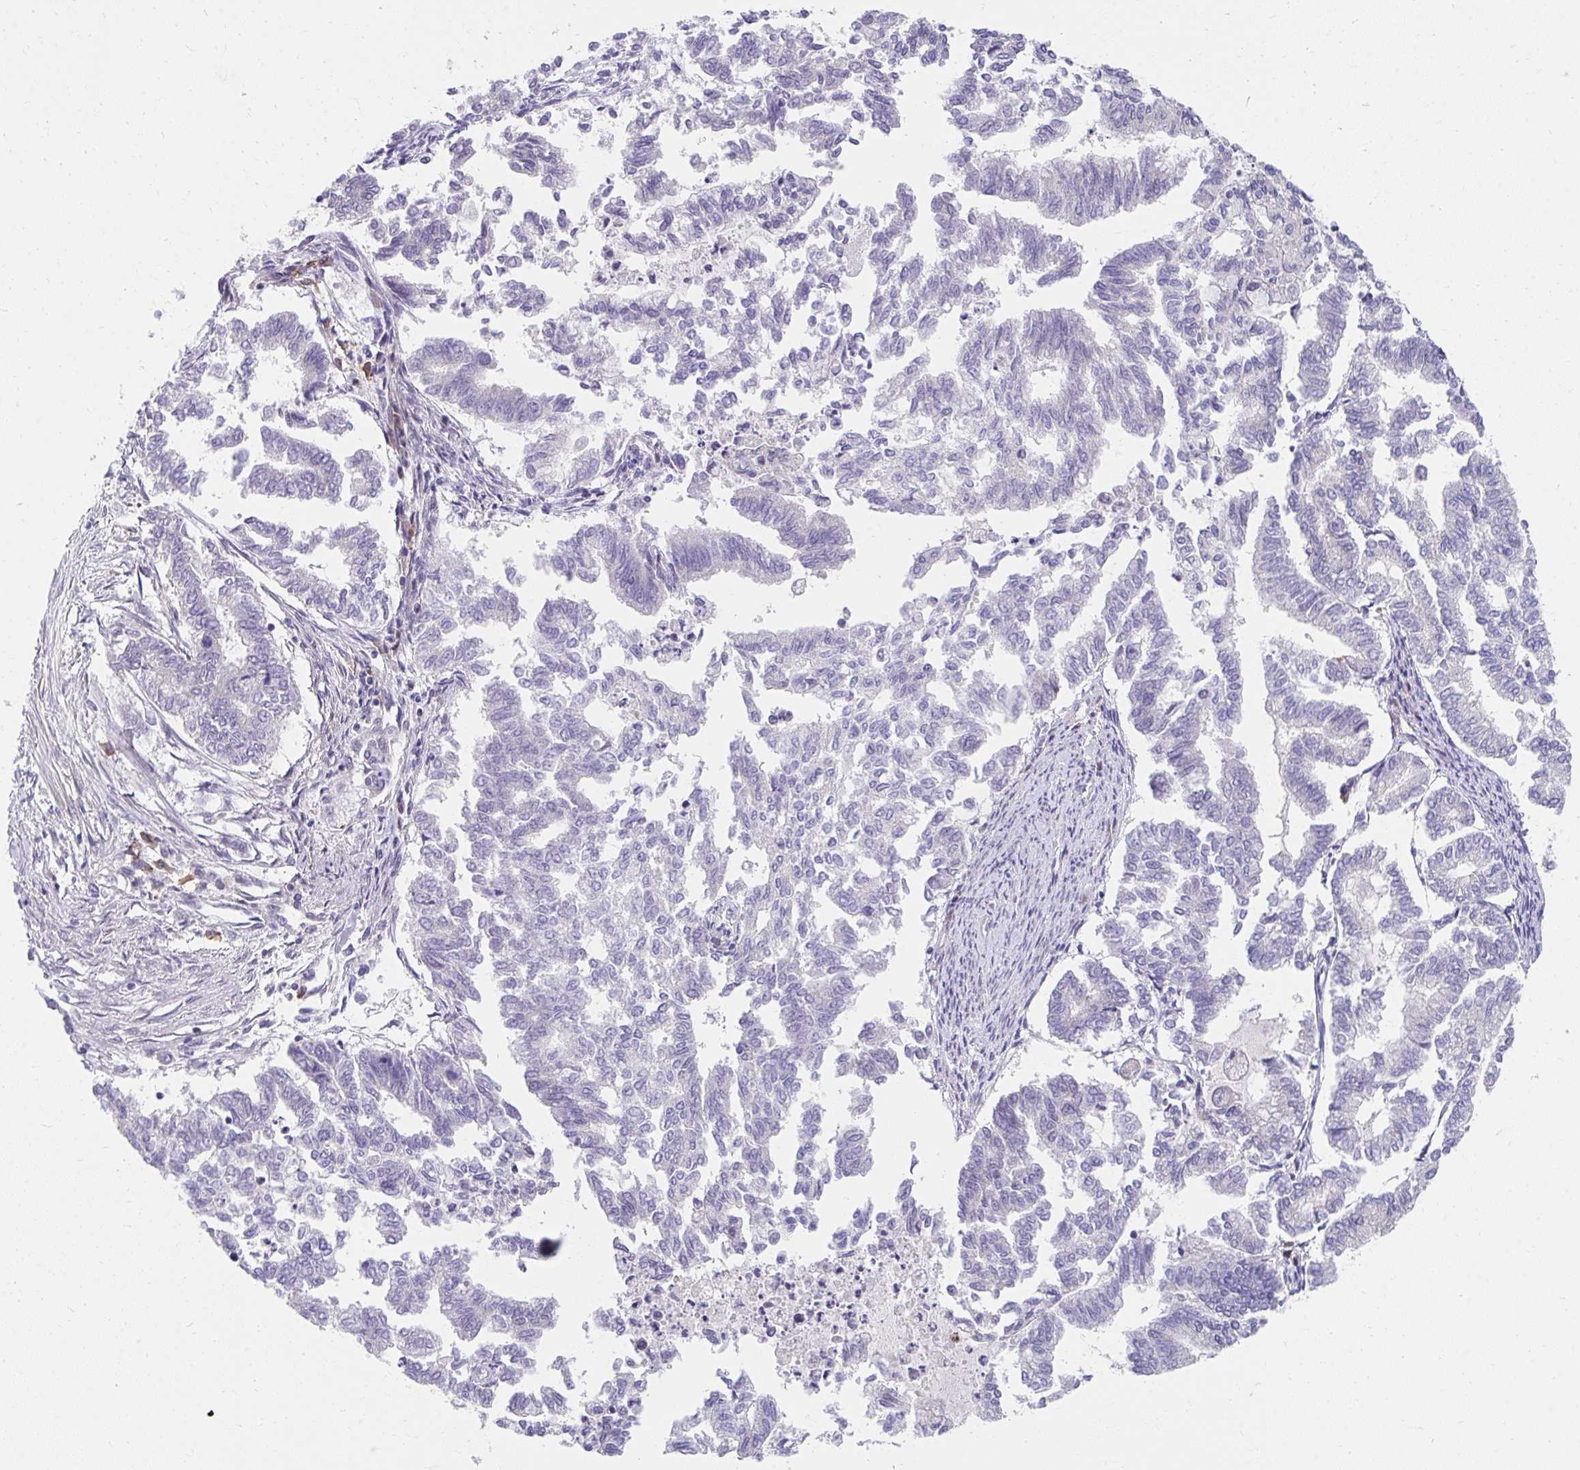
{"staining": {"intensity": "negative", "quantity": "none", "location": "none"}, "tissue": "endometrial cancer", "cell_type": "Tumor cells", "image_type": "cancer", "snomed": [{"axis": "morphology", "description": "Adenocarcinoma, NOS"}, {"axis": "topography", "description": "Endometrium"}], "caption": "A micrograph of endometrial cancer (adenocarcinoma) stained for a protein exhibits no brown staining in tumor cells. Brightfield microscopy of immunohistochemistry stained with DAB (3,3'-diaminobenzidine) (brown) and hematoxylin (blue), captured at high magnification.", "gene": "SLAMF7", "patient": {"sex": "female", "age": 79}}